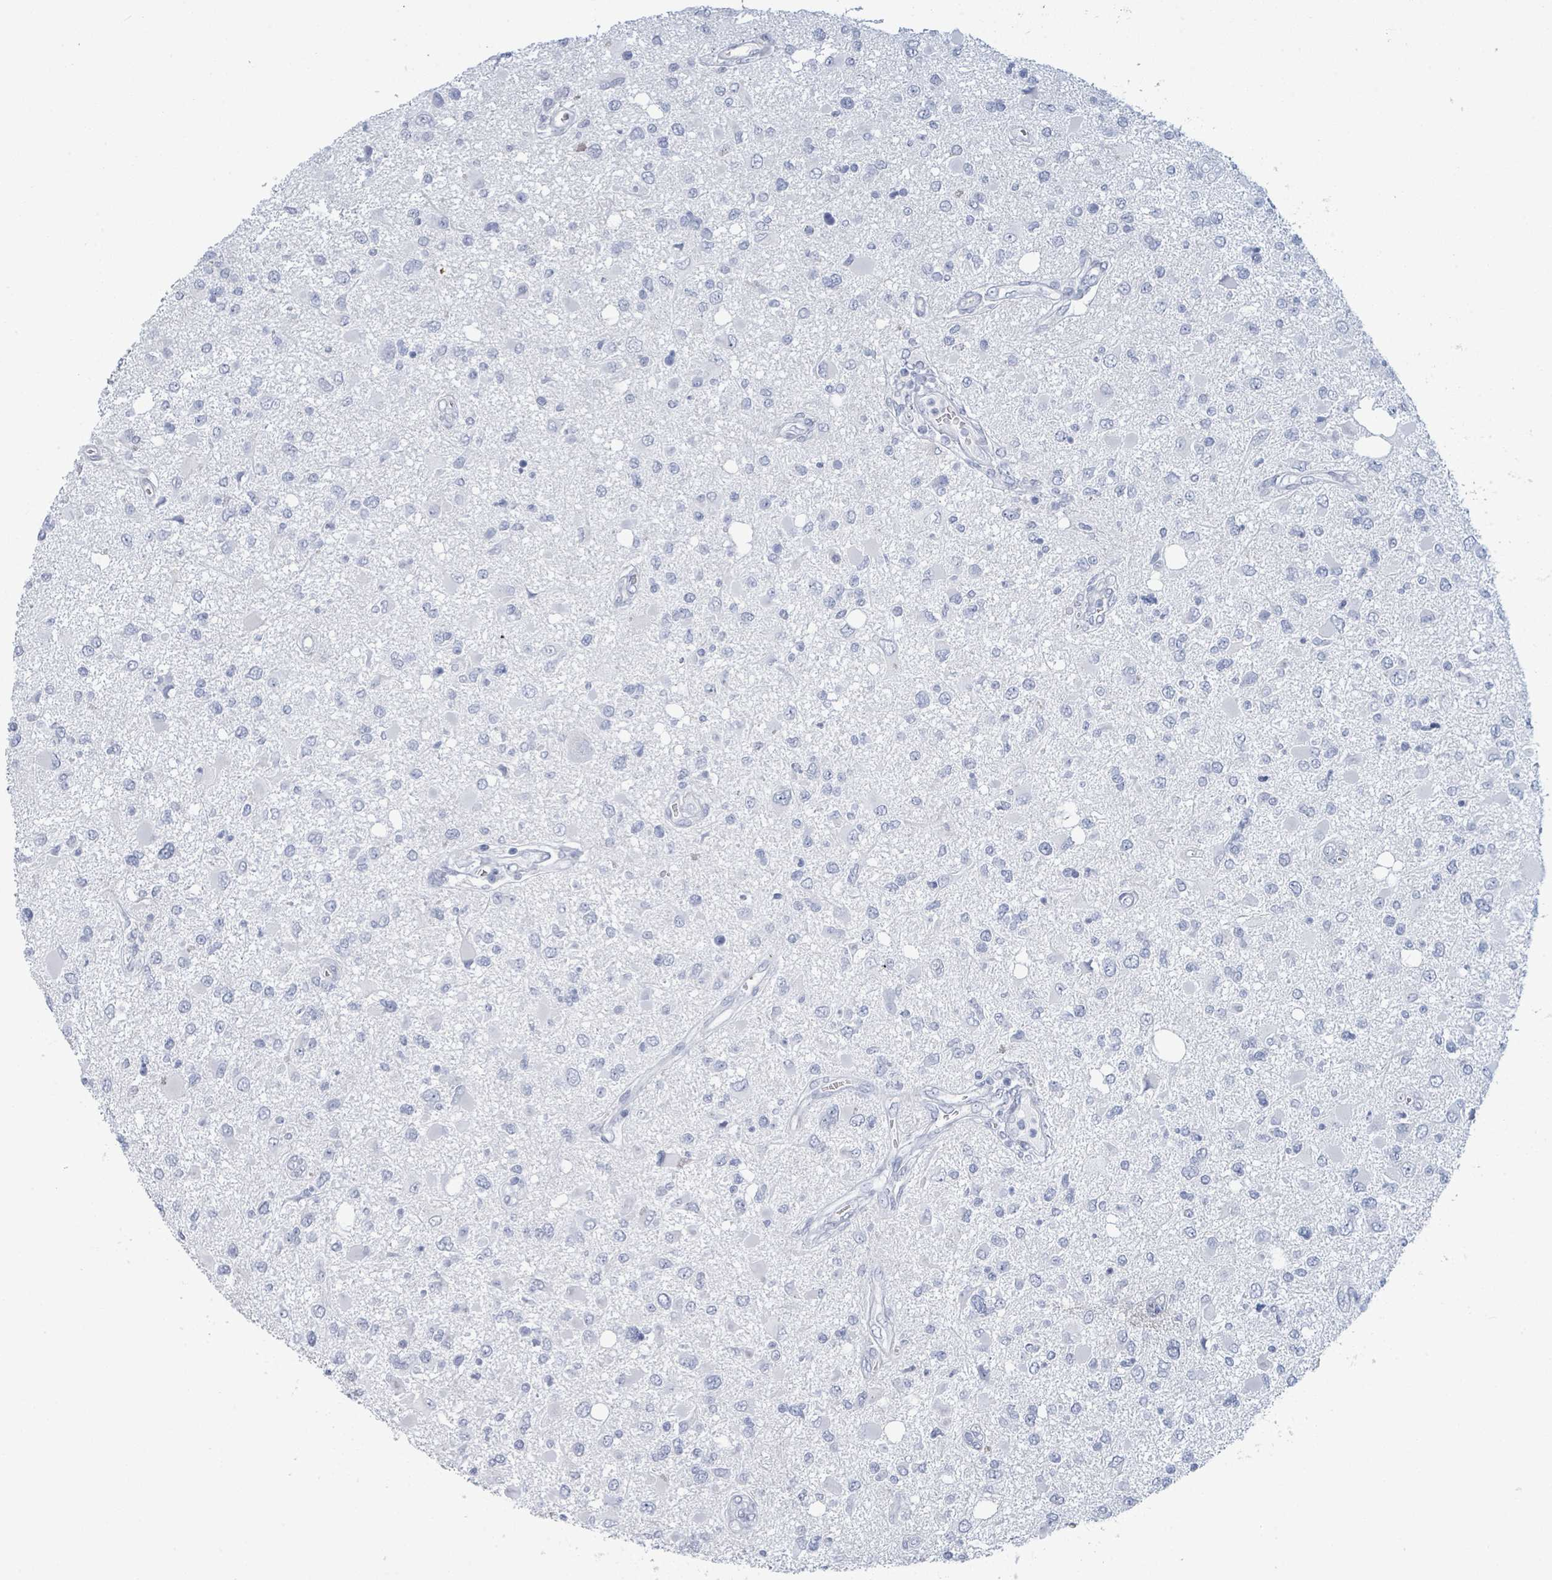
{"staining": {"intensity": "negative", "quantity": "none", "location": "none"}, "tissue": "glioma", "cell_type": "Tumor cells", "image_type": "cancer", "snomed": [{"axis": "morphology", "description": "Glioma, malignant, High grade"}, {"axis": "topography", "description": "Brain"}], "caption": "Immunohistochemical staining of glioma shows no significant staining in tumor cells.", "gene": "VPS13D", "patient": {"sex": "male", "age": 53}}